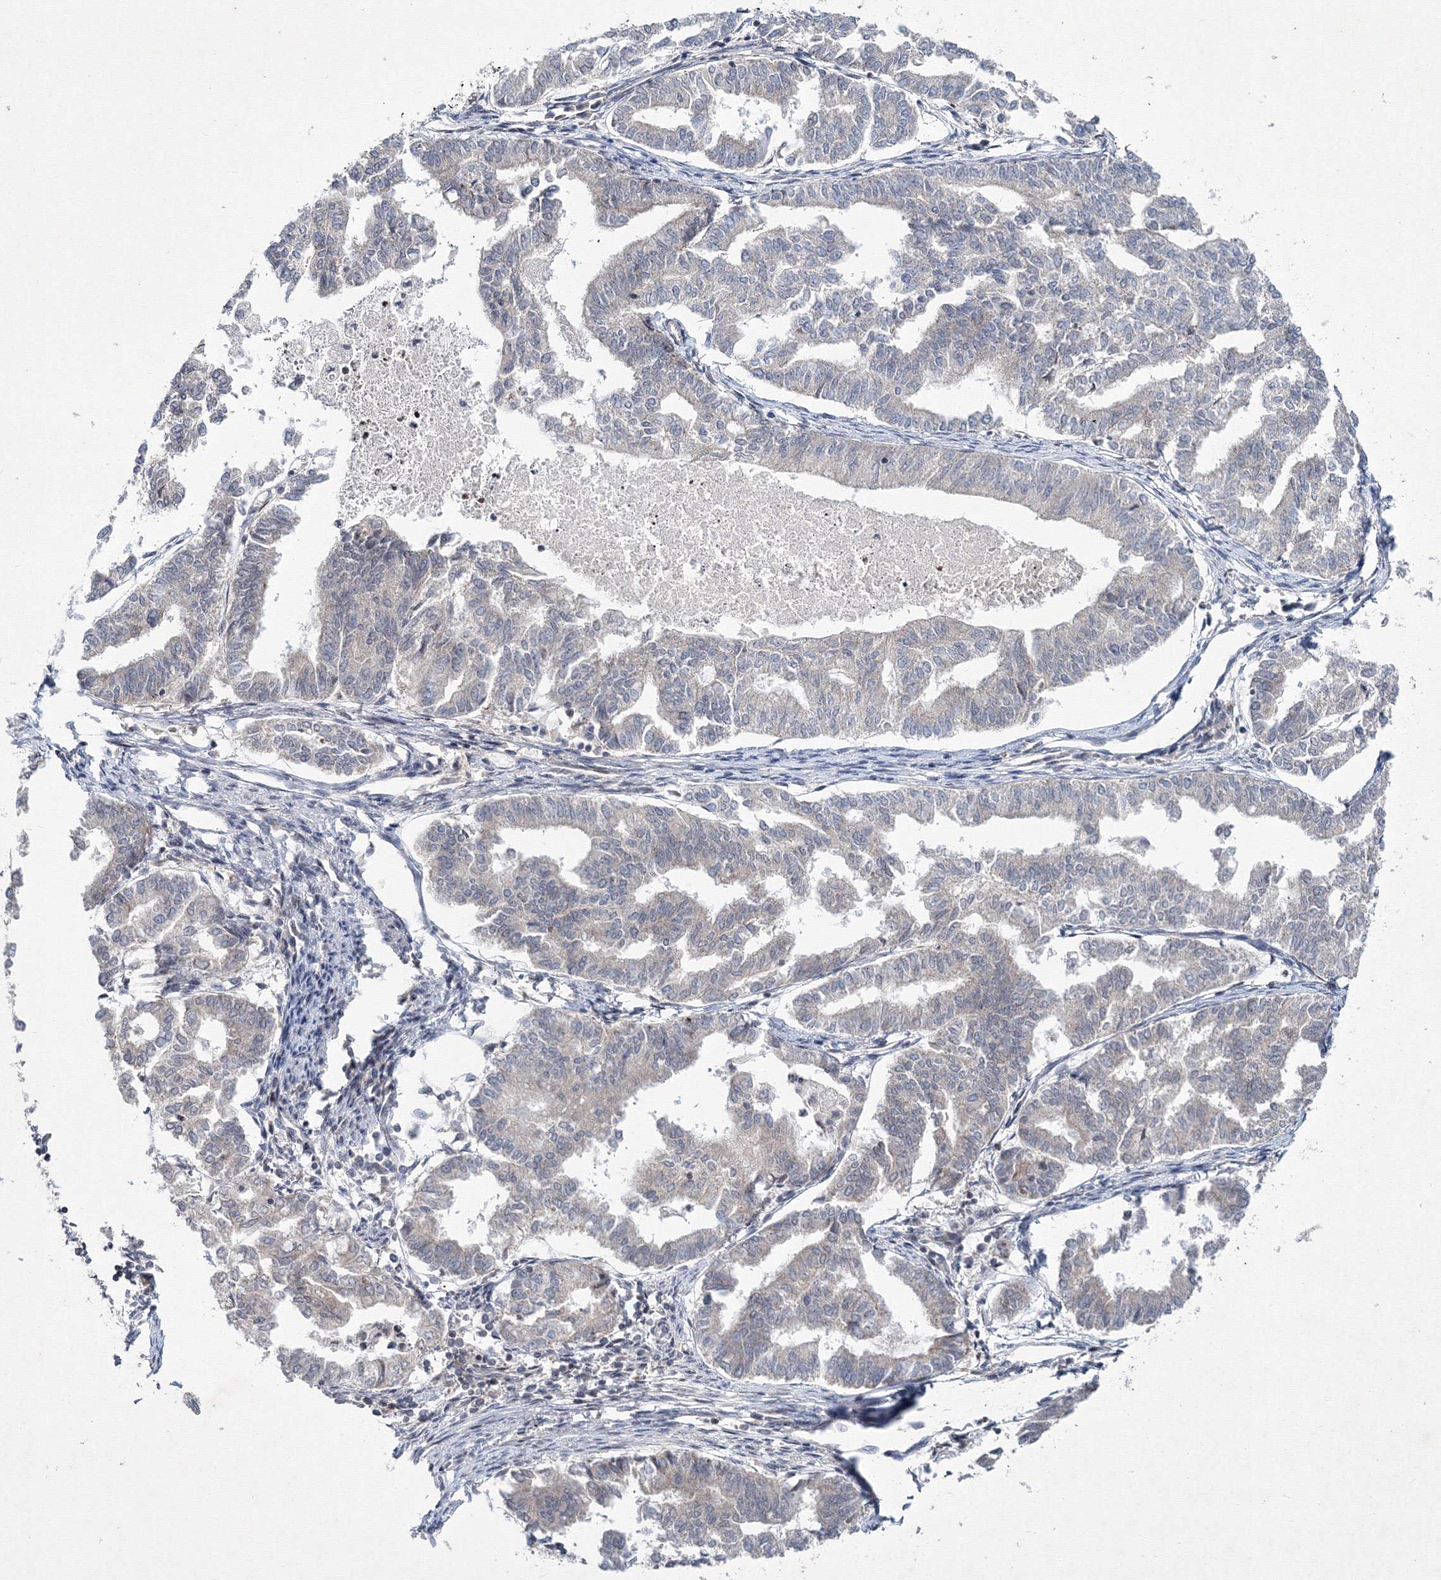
{"staining": {"intensity": "negative", "quantity": "none", "location": "none"}, "tissue": "endometrial cancer", "cell_type": "Tumor cells", "image_type": "cancer", "snomed": [{"axis": "morphology", "description": "Adenocarcinoma, NOS"}, {"axis": "topography", "description": "Endometrium"}], "caption": "Protein analysis of adenocarcinoma (endometrial) demonstrates no significant expression in tumor cells.", "gene": "MKRN2", "patient": {"sex": "female", "age": 79}}